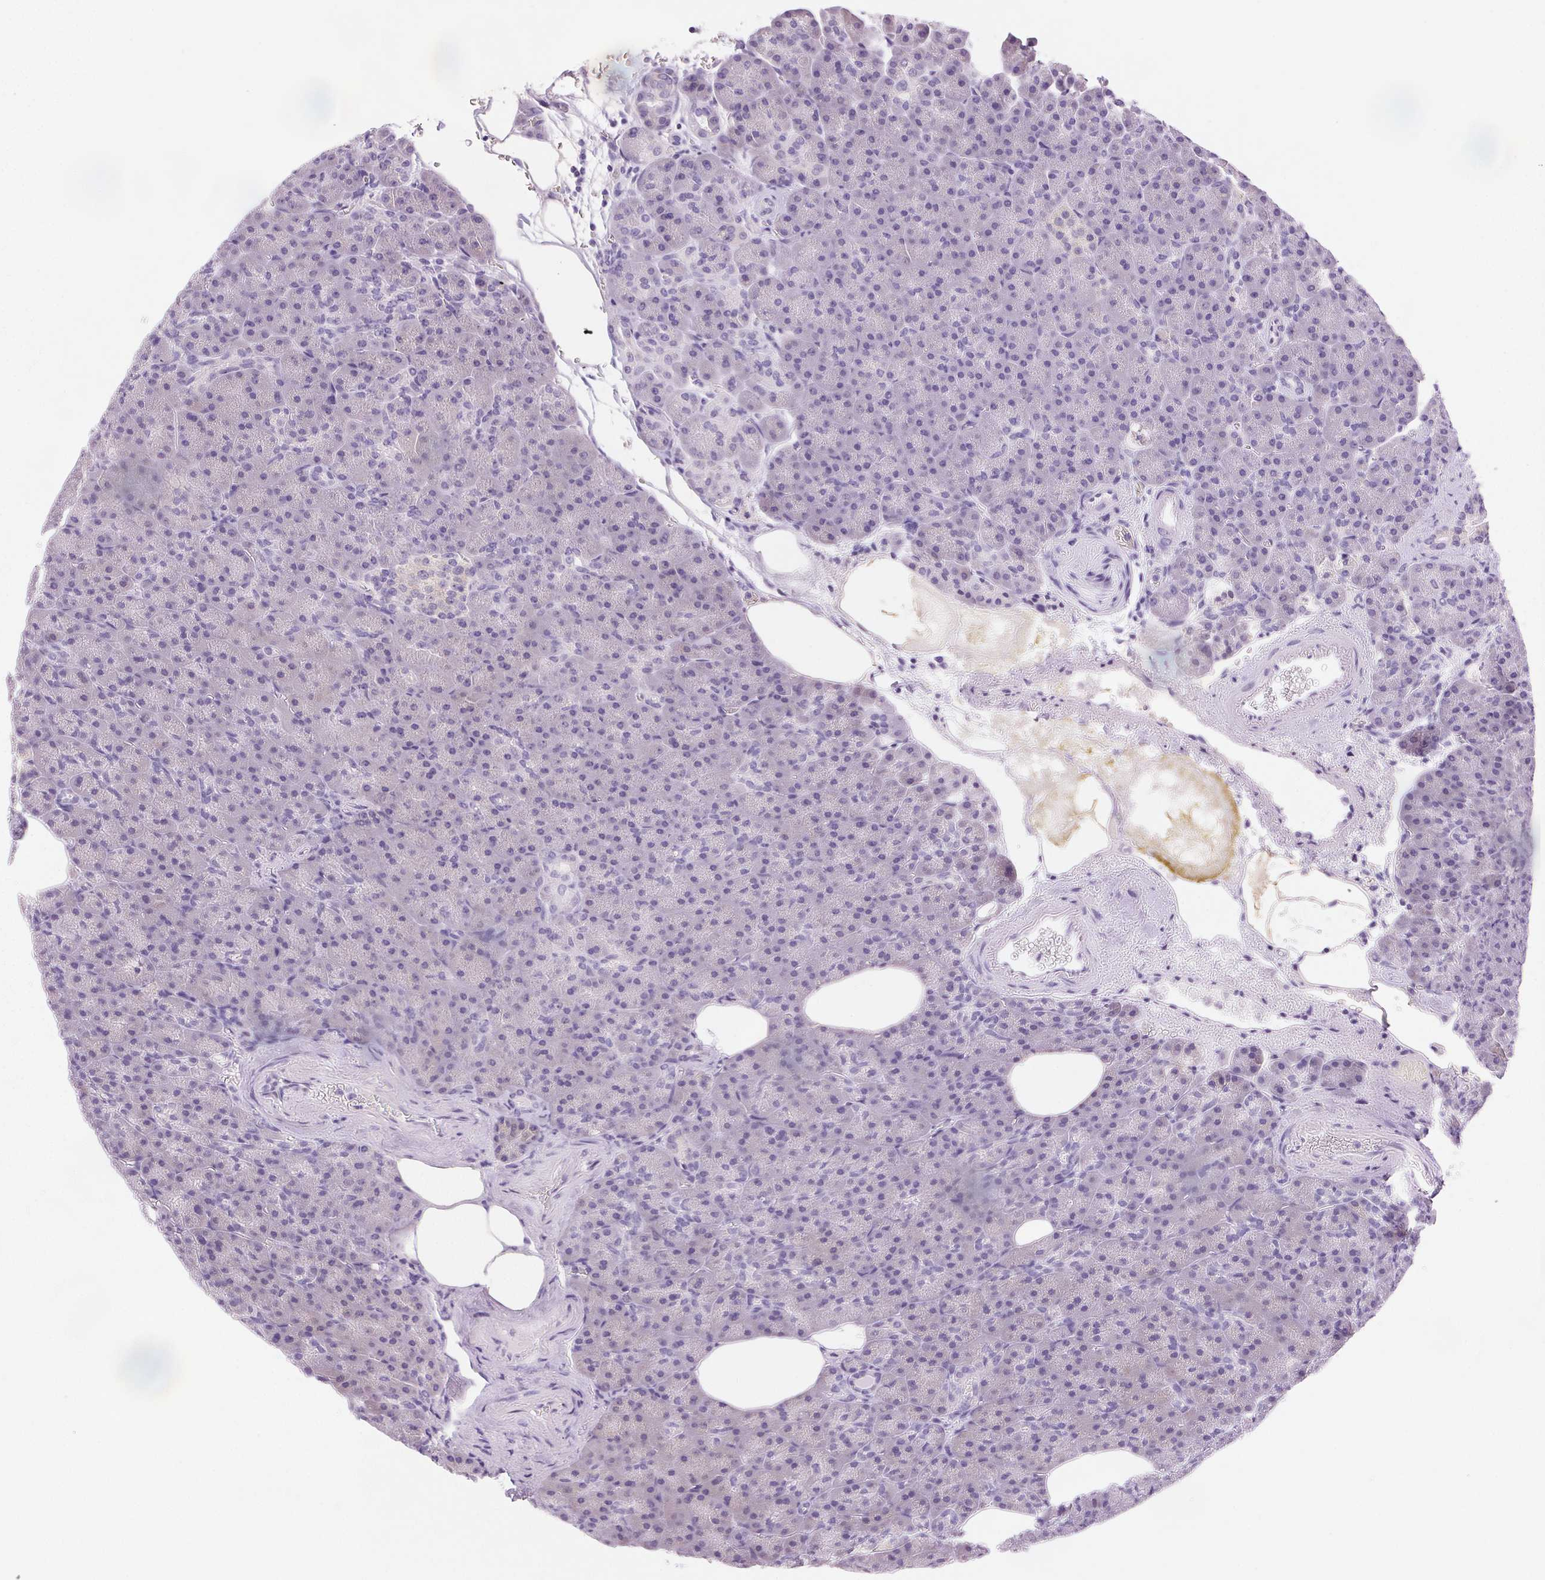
{"staining": {"intensity": "negative", "quantity": "none", "location": "none"}, "tissue": "pancreas", "cell_type": "Exocrine glandular cells", "image_type": "normal", "snomed": [{"axis": "morphology", "description": "Normal tissue, NOS"}, {"axis": "topography", "description": "Pancreas"}], "caption": "High power microscopy image of an immunohistochemistry (IHC) histopathology image of normal pancreas, revealing no significant expression in exocrine glandular cells. Brightfield microscopy of immunohistochemistry (IHC) stained with DAB (brown) and hematoxylin (blue), captured at high magnification.", "gene": "ARHGAP11B", "patient": {"sex": "female", "age": 74}}